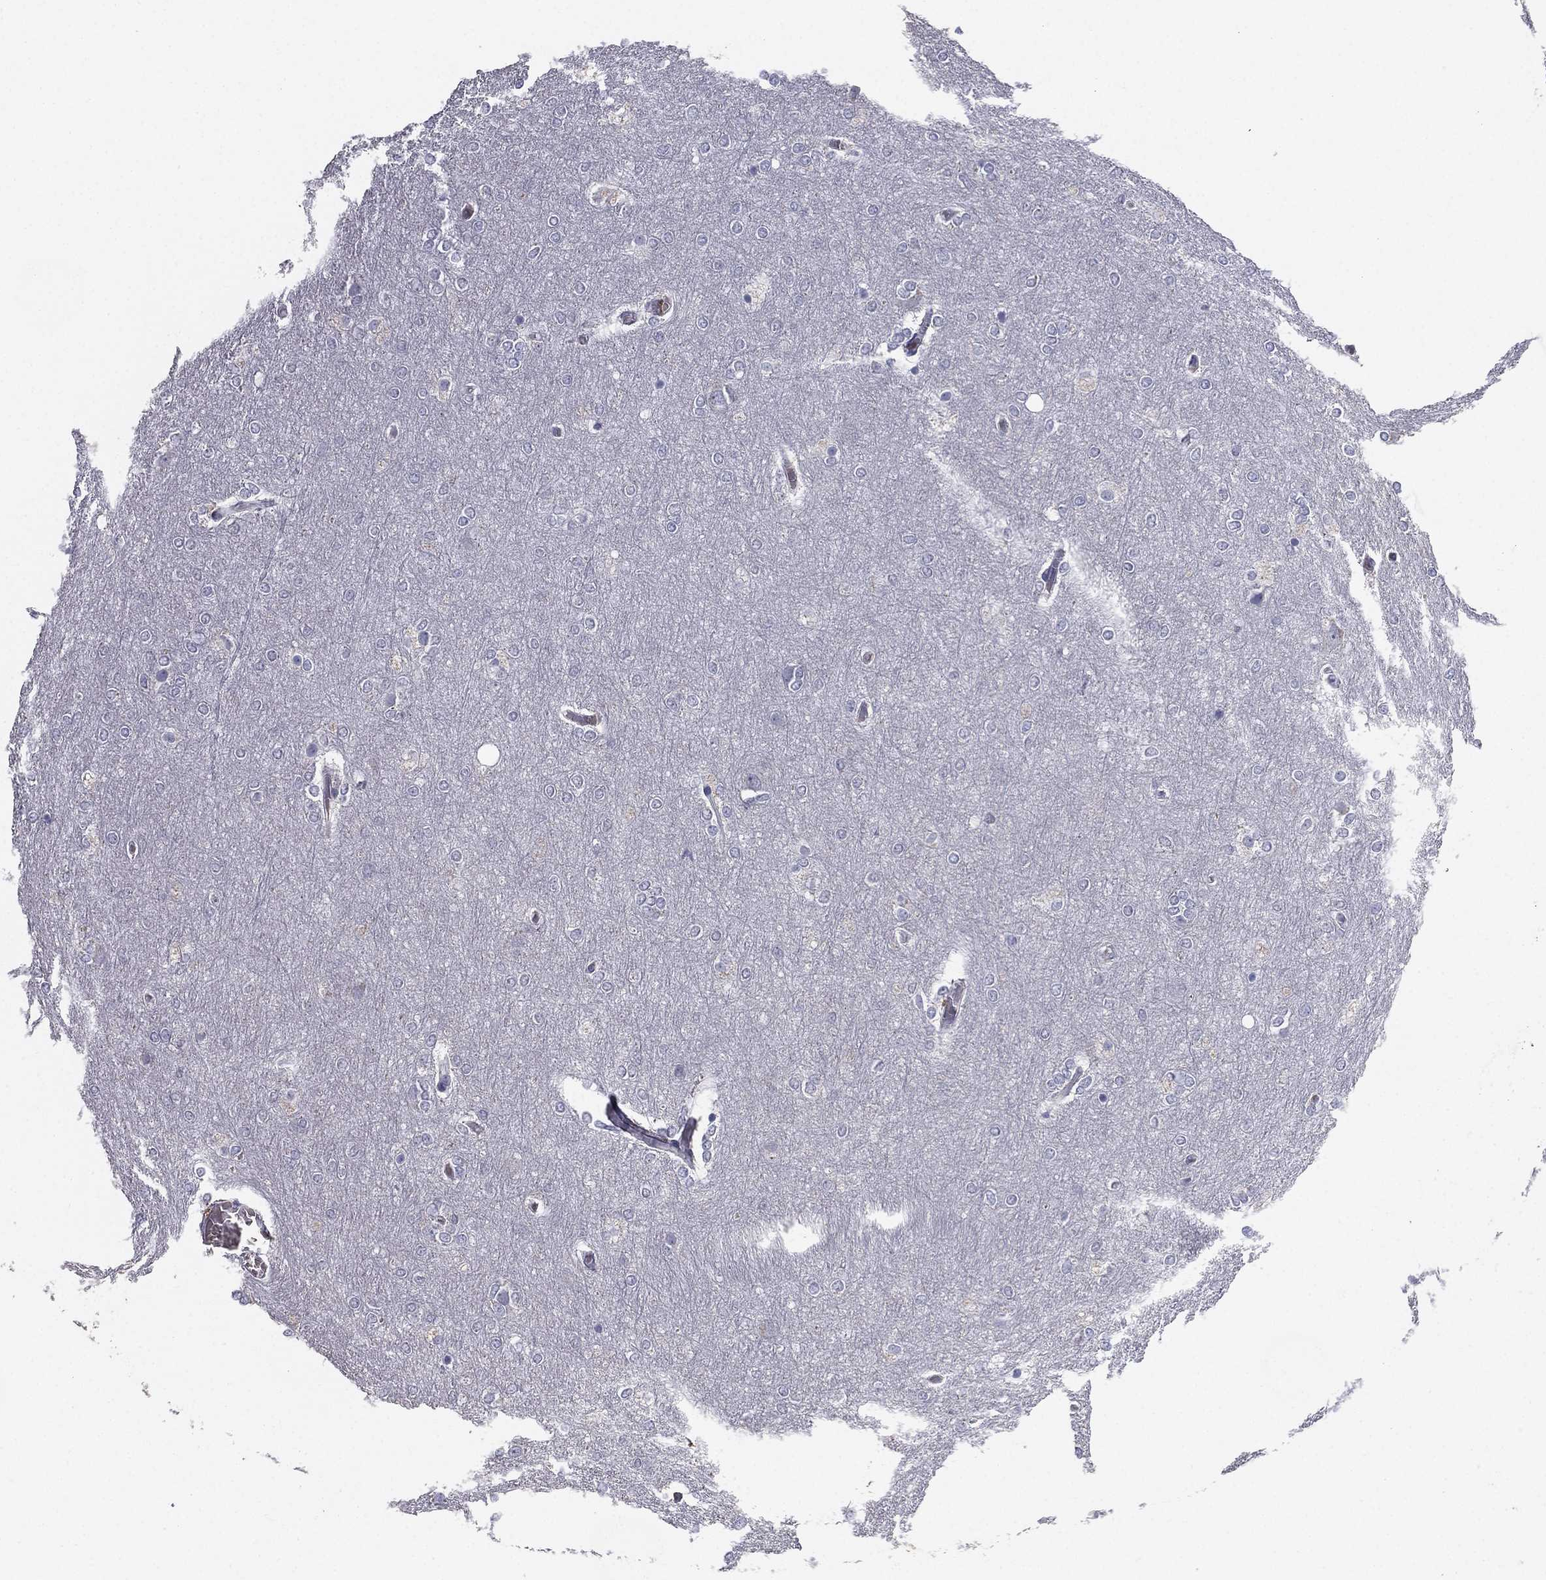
{"staining": {"intensity": "negative", "quantity": "none", "location": "none"}, "tissue": "glioma", "cell_type": "Tumor cells", "image_type": "cancer", "snomed": [{"axis": "morphology", "description": "Glioma, malignant, High grade"}, {"axis": "topography", "description": "Brain"}], "caption": "This micrograph is of high-grade glioma (malignant) stained with immunohistochemistry (IHC) to label a protein in brown with the nuclei are counter-stained blue. There is no positivity in tumor cells. (DAB IHC with hematoxylin counter stain).", "gene": "ESX1", "patient": {"sex": "female", "age": 61}}